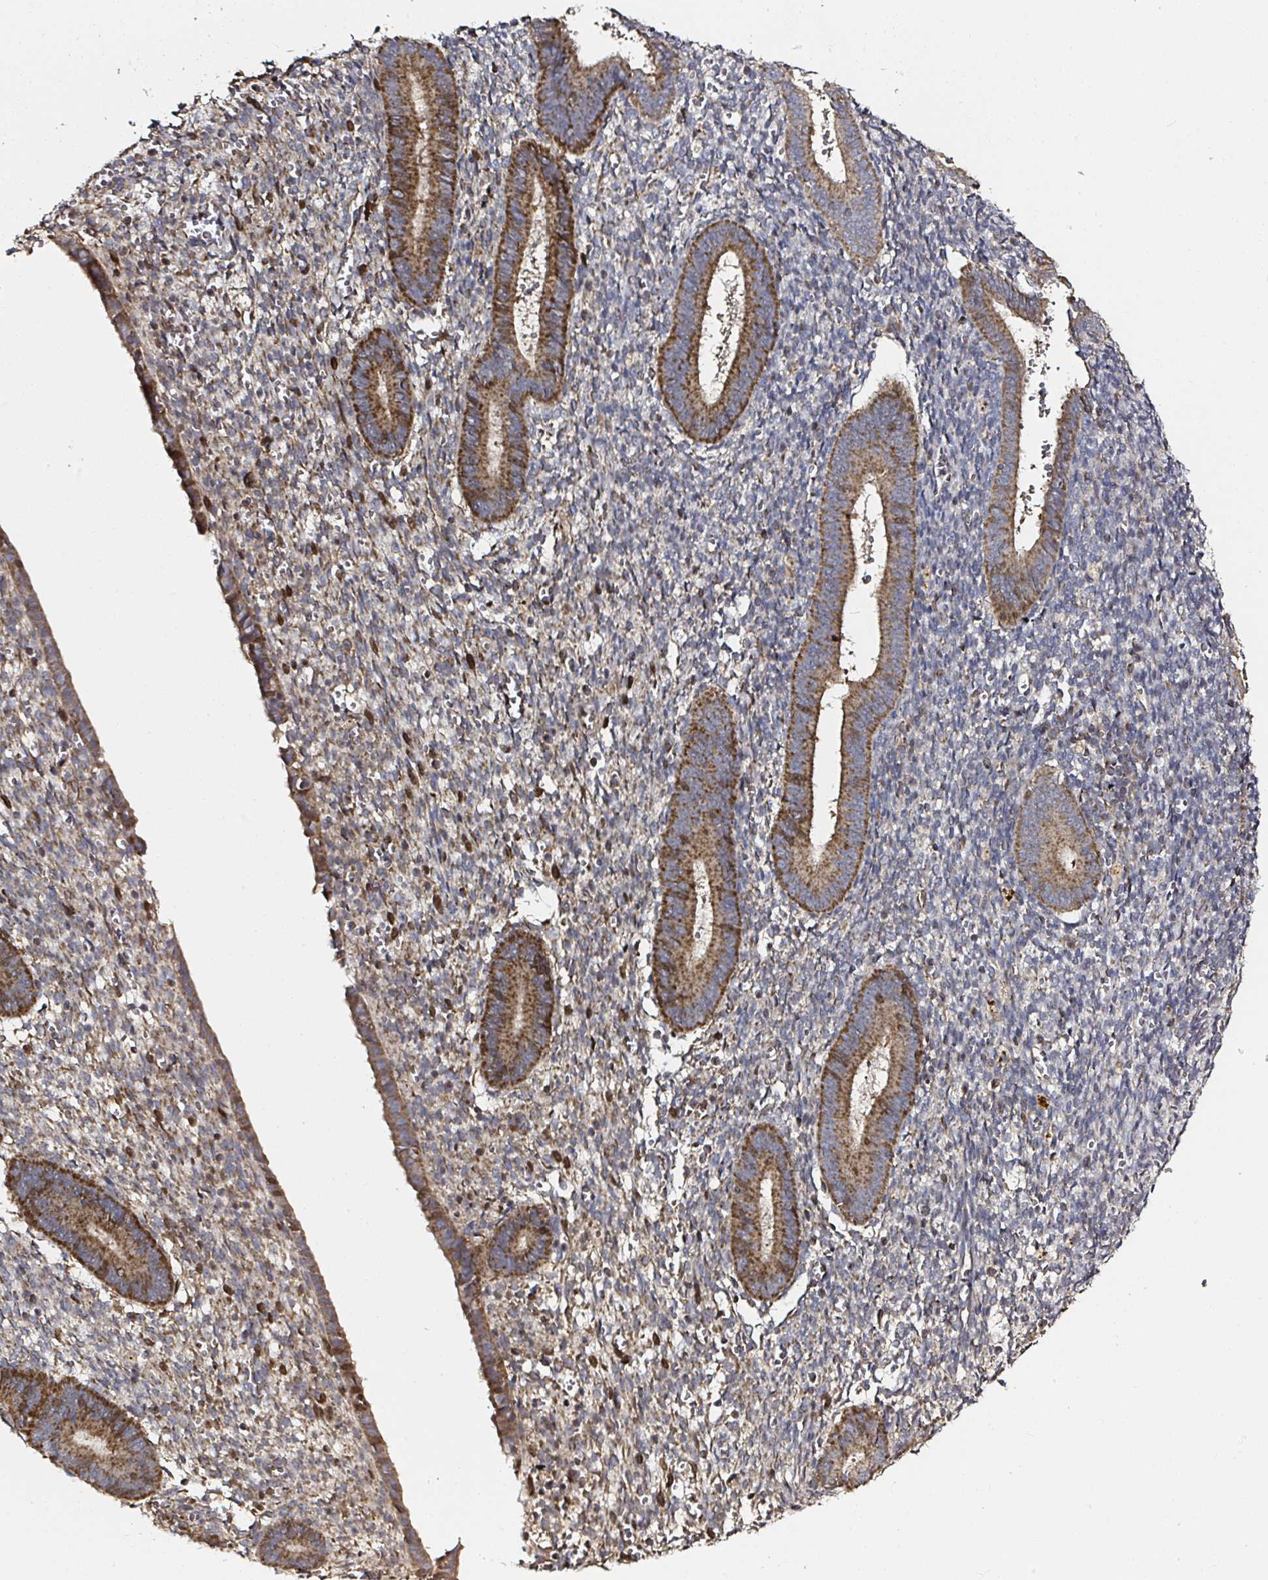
{"staining": {"intensity": "moderate", "quantity": "<25%", "location": "cytoplasmic/membranous"}, "tissue": "endometrium", "cell_type": "Cells in endometrial stroma", "image_type": "normal", "snomed": [{"axis": "morphology", "description": "Normal tissue, NOS"}, {"axis": "topography", "description": "Endometrium"}], "caption": "IHC image of normal endometrium: endometrium stained using IHC displays low levels of moderate protein expression localized specifically in the cytoplasmic/membranous of cells in endometrial stroma, appearing as a cytoplasmic/membranous brown color.", "gene": "ATAD3A", "patient": {"sex": "female", "age": 25}}